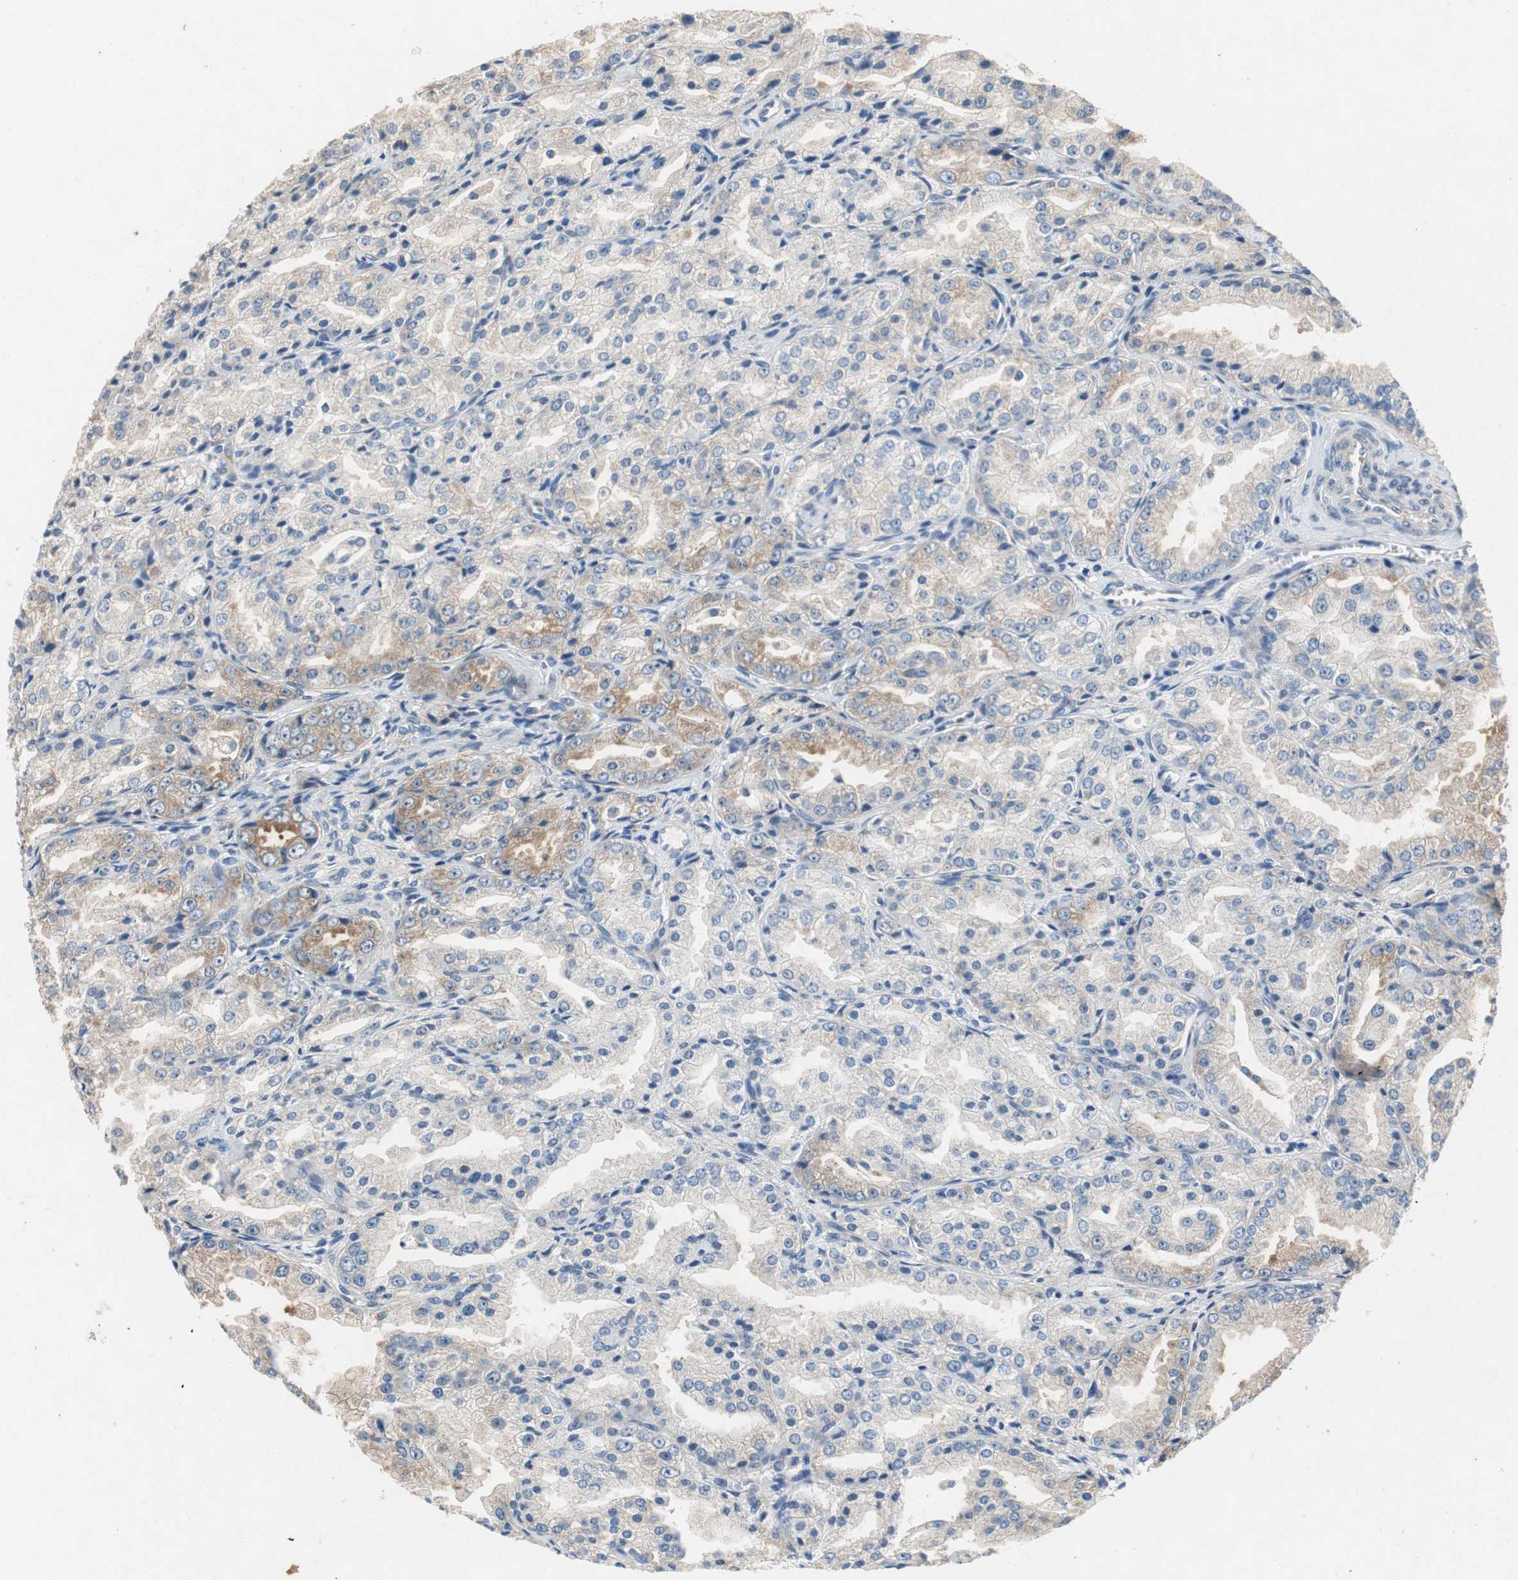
{"staining": {"intensity": "moderate", "quantity": ">75%", "location": "cytoplasmic/membranous"}, "tissue": "prostate cancer", "cell_type": "Tumor cells", "image_type": "cancer", "snomed": [{"axis": "morphology", "description": "Adenocarcinoma, High grade"}, {"axis": "topography", "description": "Prostate"}], "caption": "Protein expression analysis of human prostate cancer reveals moderate cytoplasmic/membranous staining in approximately >75% of tumor cells. Using DAB (brown) and hematoxylin (blue) stains, captured at high magnification using brightfield microscopy.", "gene": "RPL35", "patient": {"sex": "male", "age": 61}}